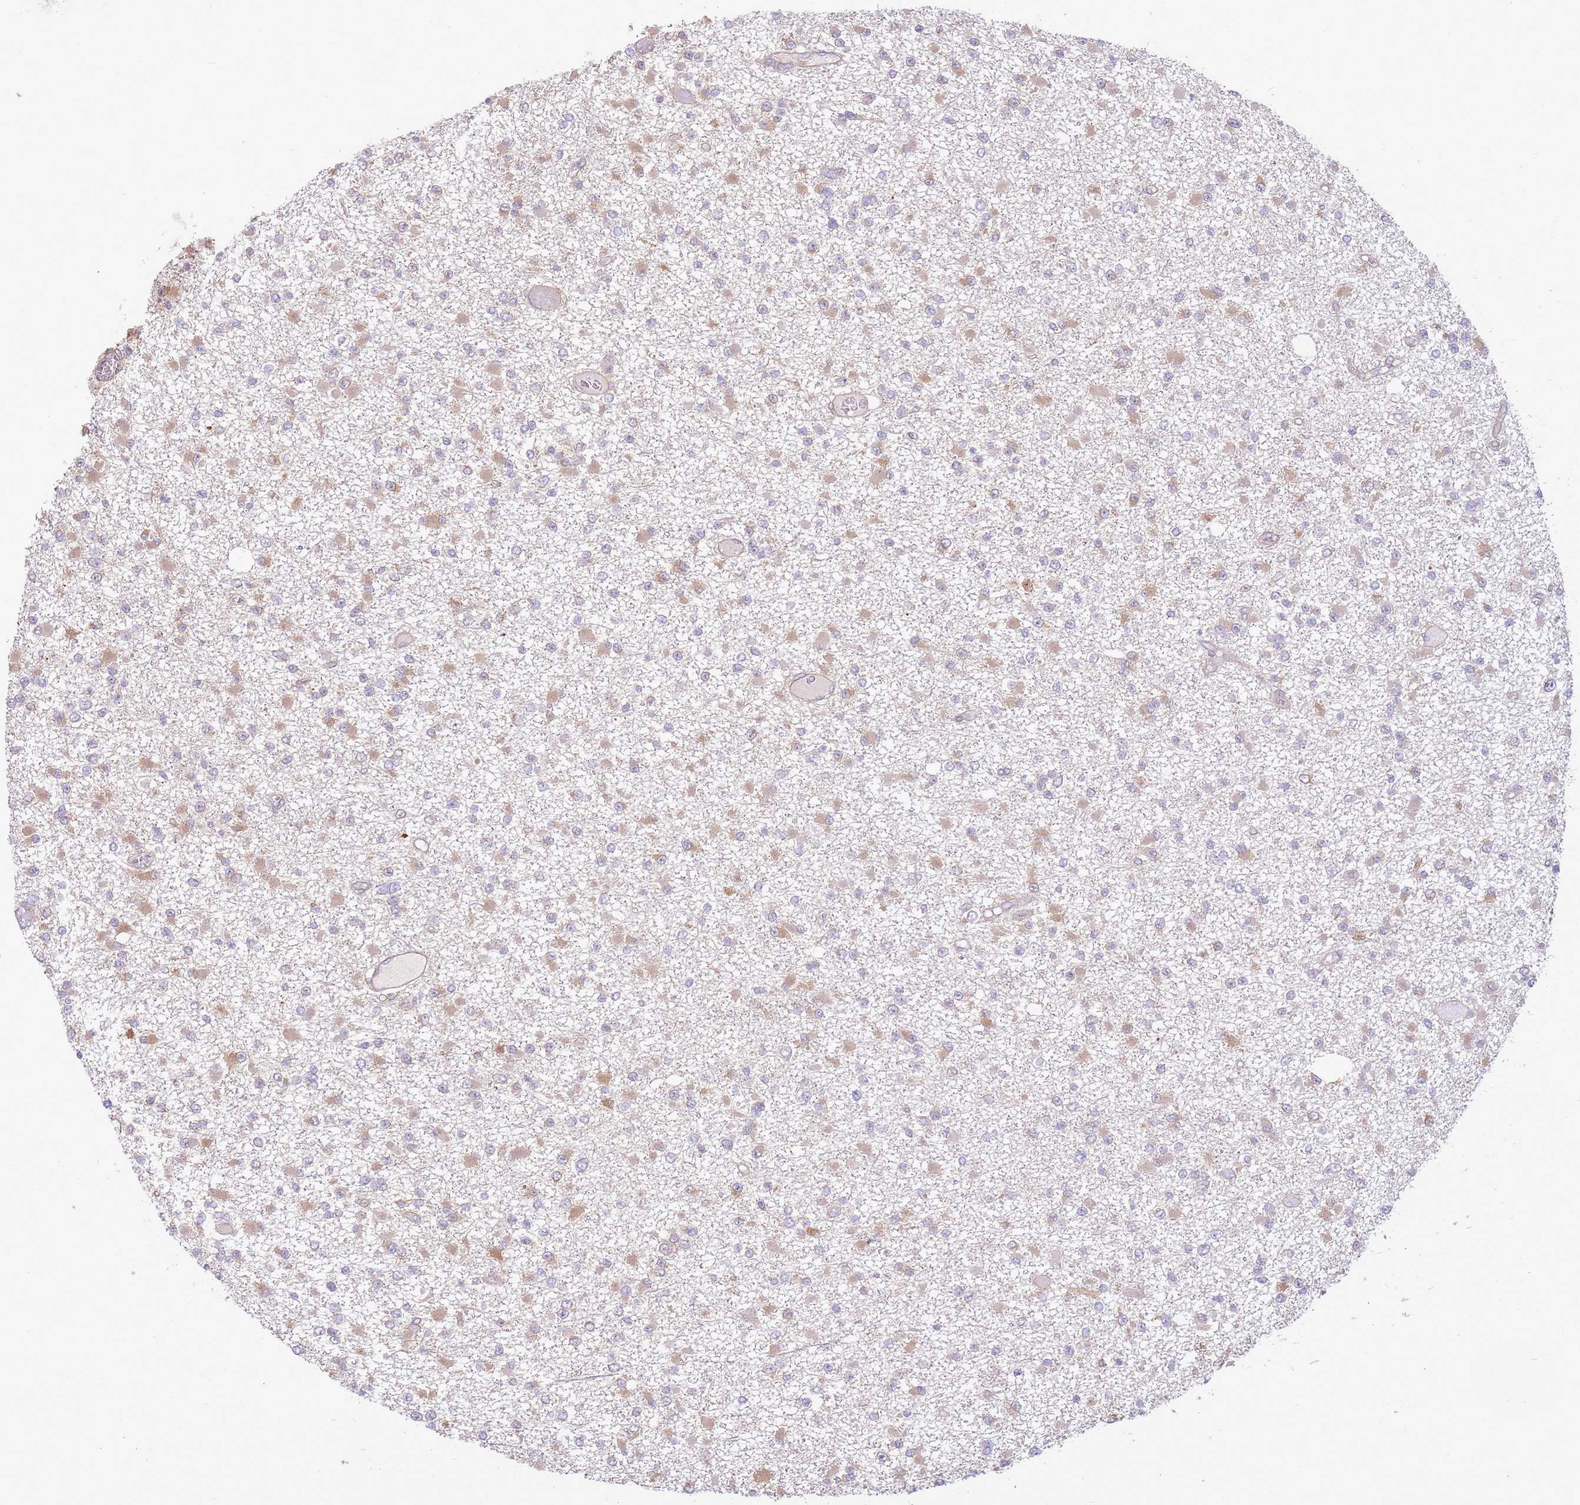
{"staining": {"intensity": "weak", "quantity": "25%-75%", "location": "cytoplasmic/membranous"}, "tissue": "glioma", "cell_type": "Tumor cells", "image_type": "cancer", "snomed": [{"axis": "morphology", "description": "Glioma, malignant, Low grade"}, {"axis": "topography", "description": "Brain"}], "caption": "Immunohistochemistry (IHC) staining of malignant glioma (low-grade), which shows low levels of weak cytoplasmic/membranous positivity in approximately 25%-75% of tumor cells indicating weak cytoplasmic/membranous protein positivity. The staining was performed using DAB (brown) for protein detection and nuclei were counterstained in hematoxylin (blue).", "gene": "SCARA3", "patient": {"sex": "female", "age": 22}}